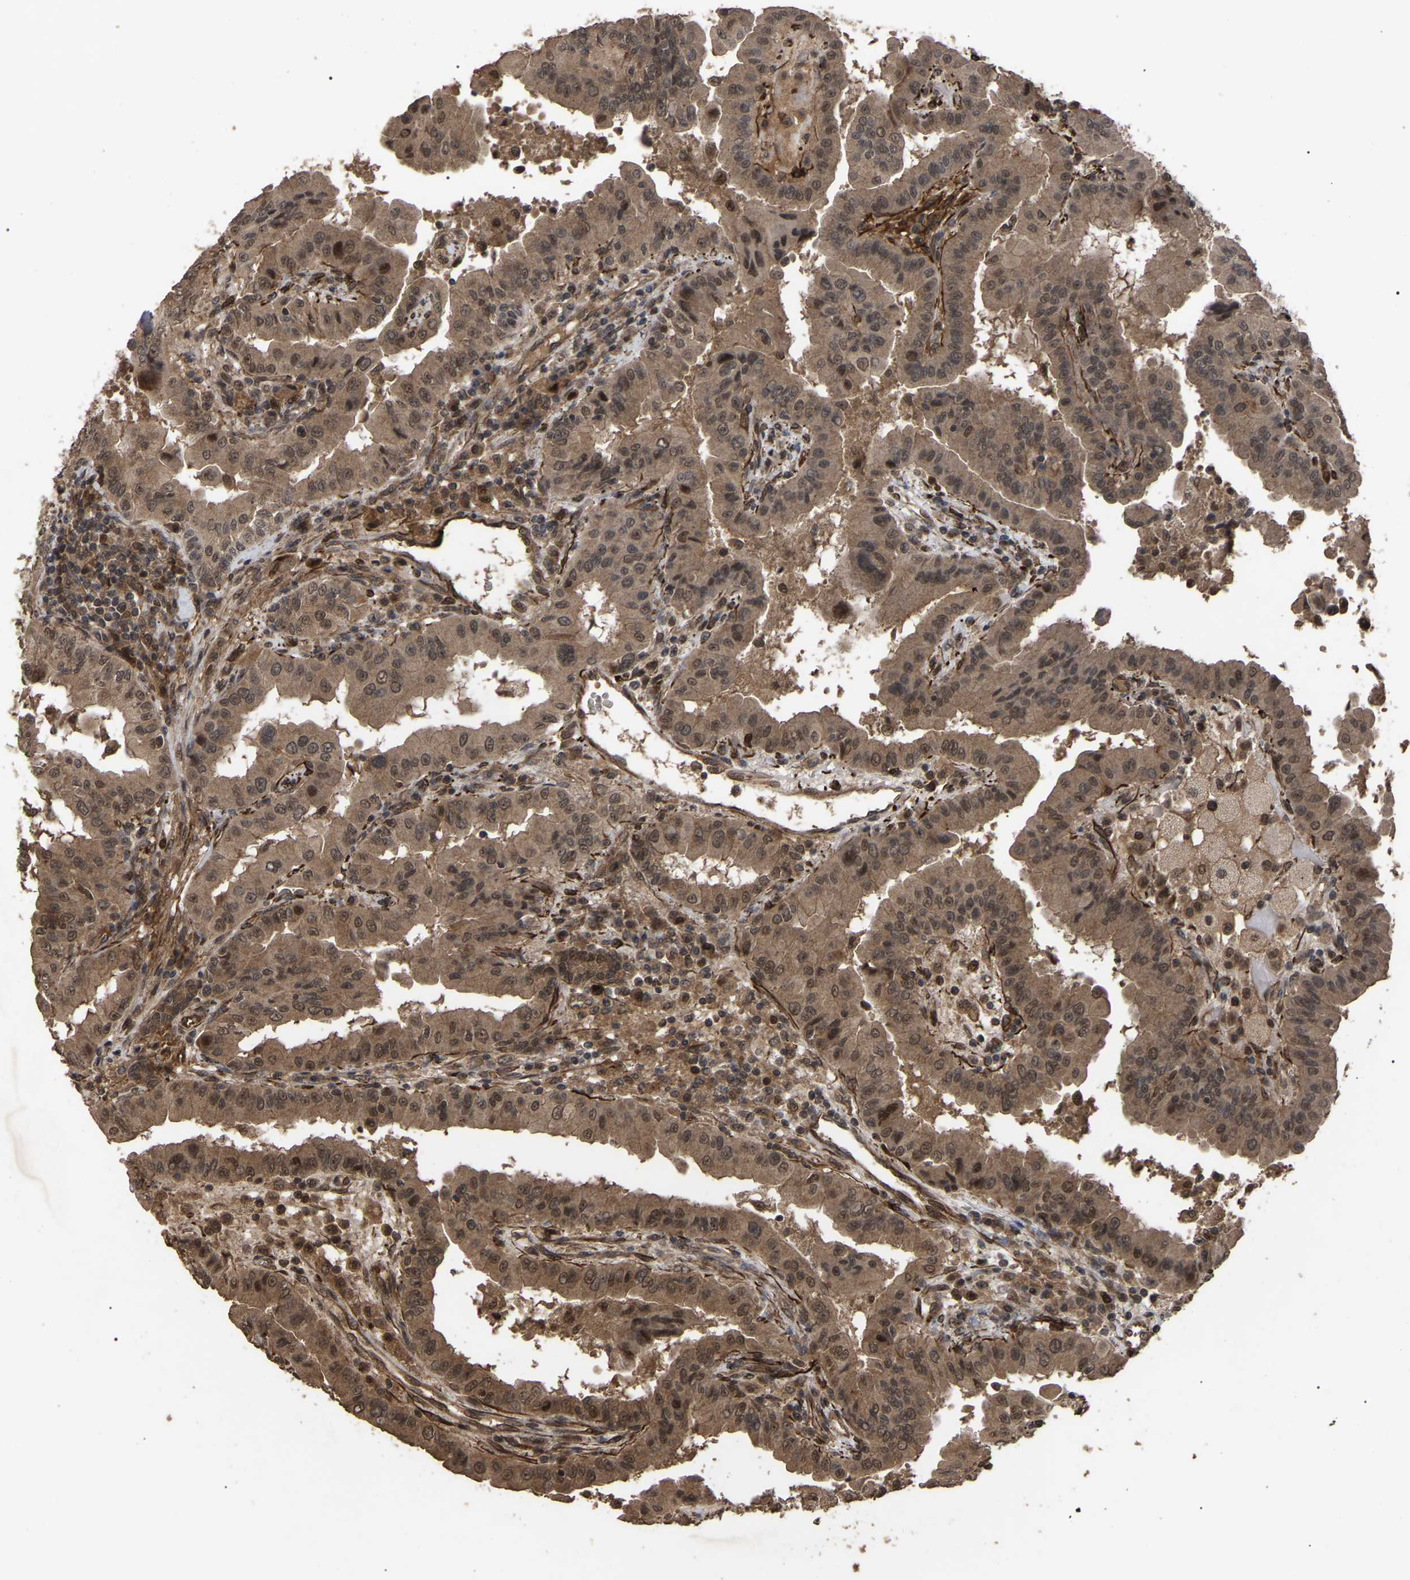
{"staining": {"intensity": "moderate", "quantity": ">75%", "location": "cytoplasmic/membranous"}, "tissue": "thyroid cancer", "cell_type": "Tumor cells", "image_type": "cancer", "snomed": [{"axis": "morphology", "description": "Papillary adenocarcinoma, NOS"}, {"axis": "topography", "description": "Thyroid gland"}], "caption": "Immunohistochemical staining of thyroid cancer displays medium levels of moderate cytoplasmic/membranous protein expression in about >75% of tumor cells.", "gene": "FAM161B", "patient": {"sex": "male", "age": 33}}